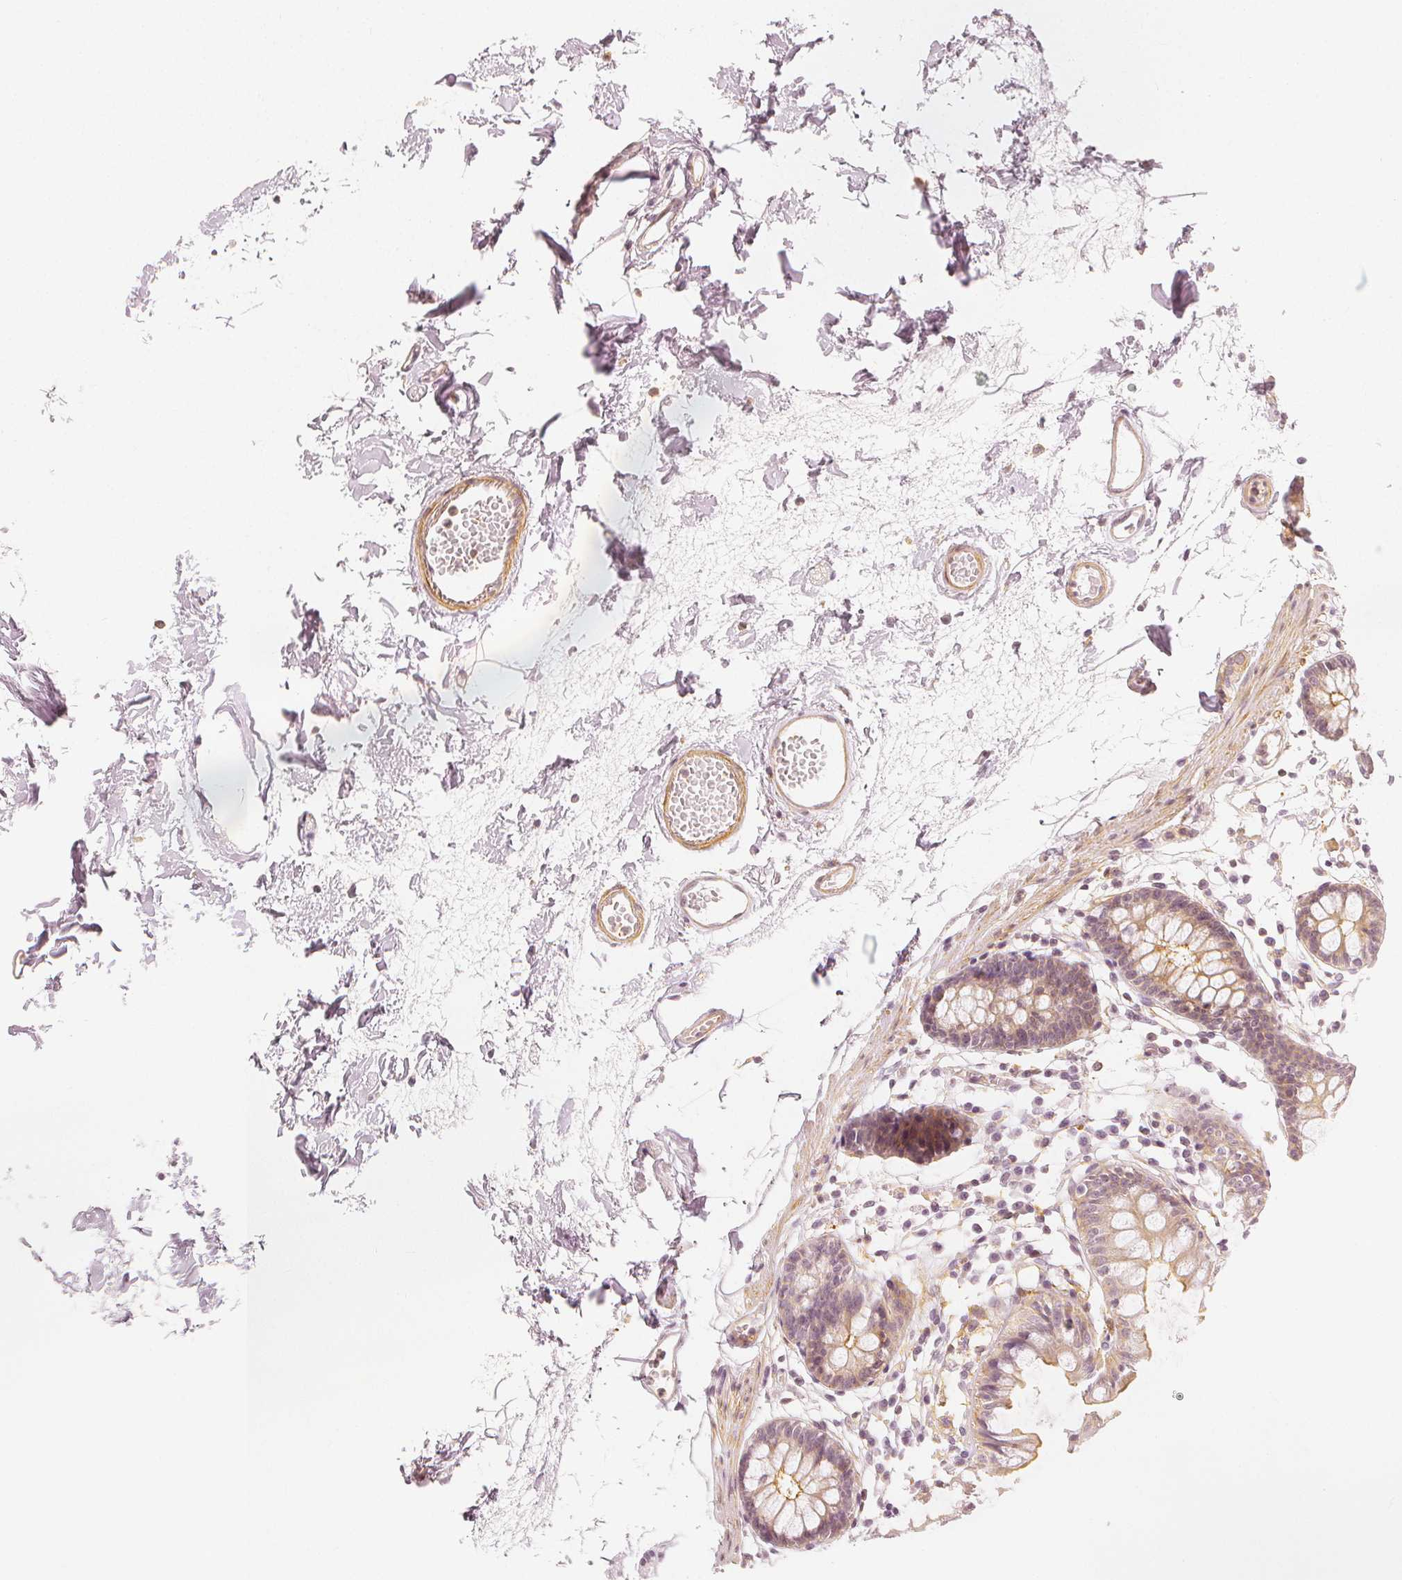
{"staining": {"intensity": "weak", "quantity": "<25%", "location": "cytoplasmic/membranous"}, "tissue": "colon", "cell_type": "Endothelial cells", "image_type": "normal", "snomed": [{"axis": "morphology", "description": "Normal tissue, NOS"}, {"axis": "topography", "description": "Colon"}], "caption": "Photomicrograph shows no significant protein expression in endothelial cells of benign colon. (DAB (3,3'-diaminobenzidine) IHC with hematoxylin counter stain).", "gene": "ARHGAP26", "patient": {"sex": "female", "age": 84}}